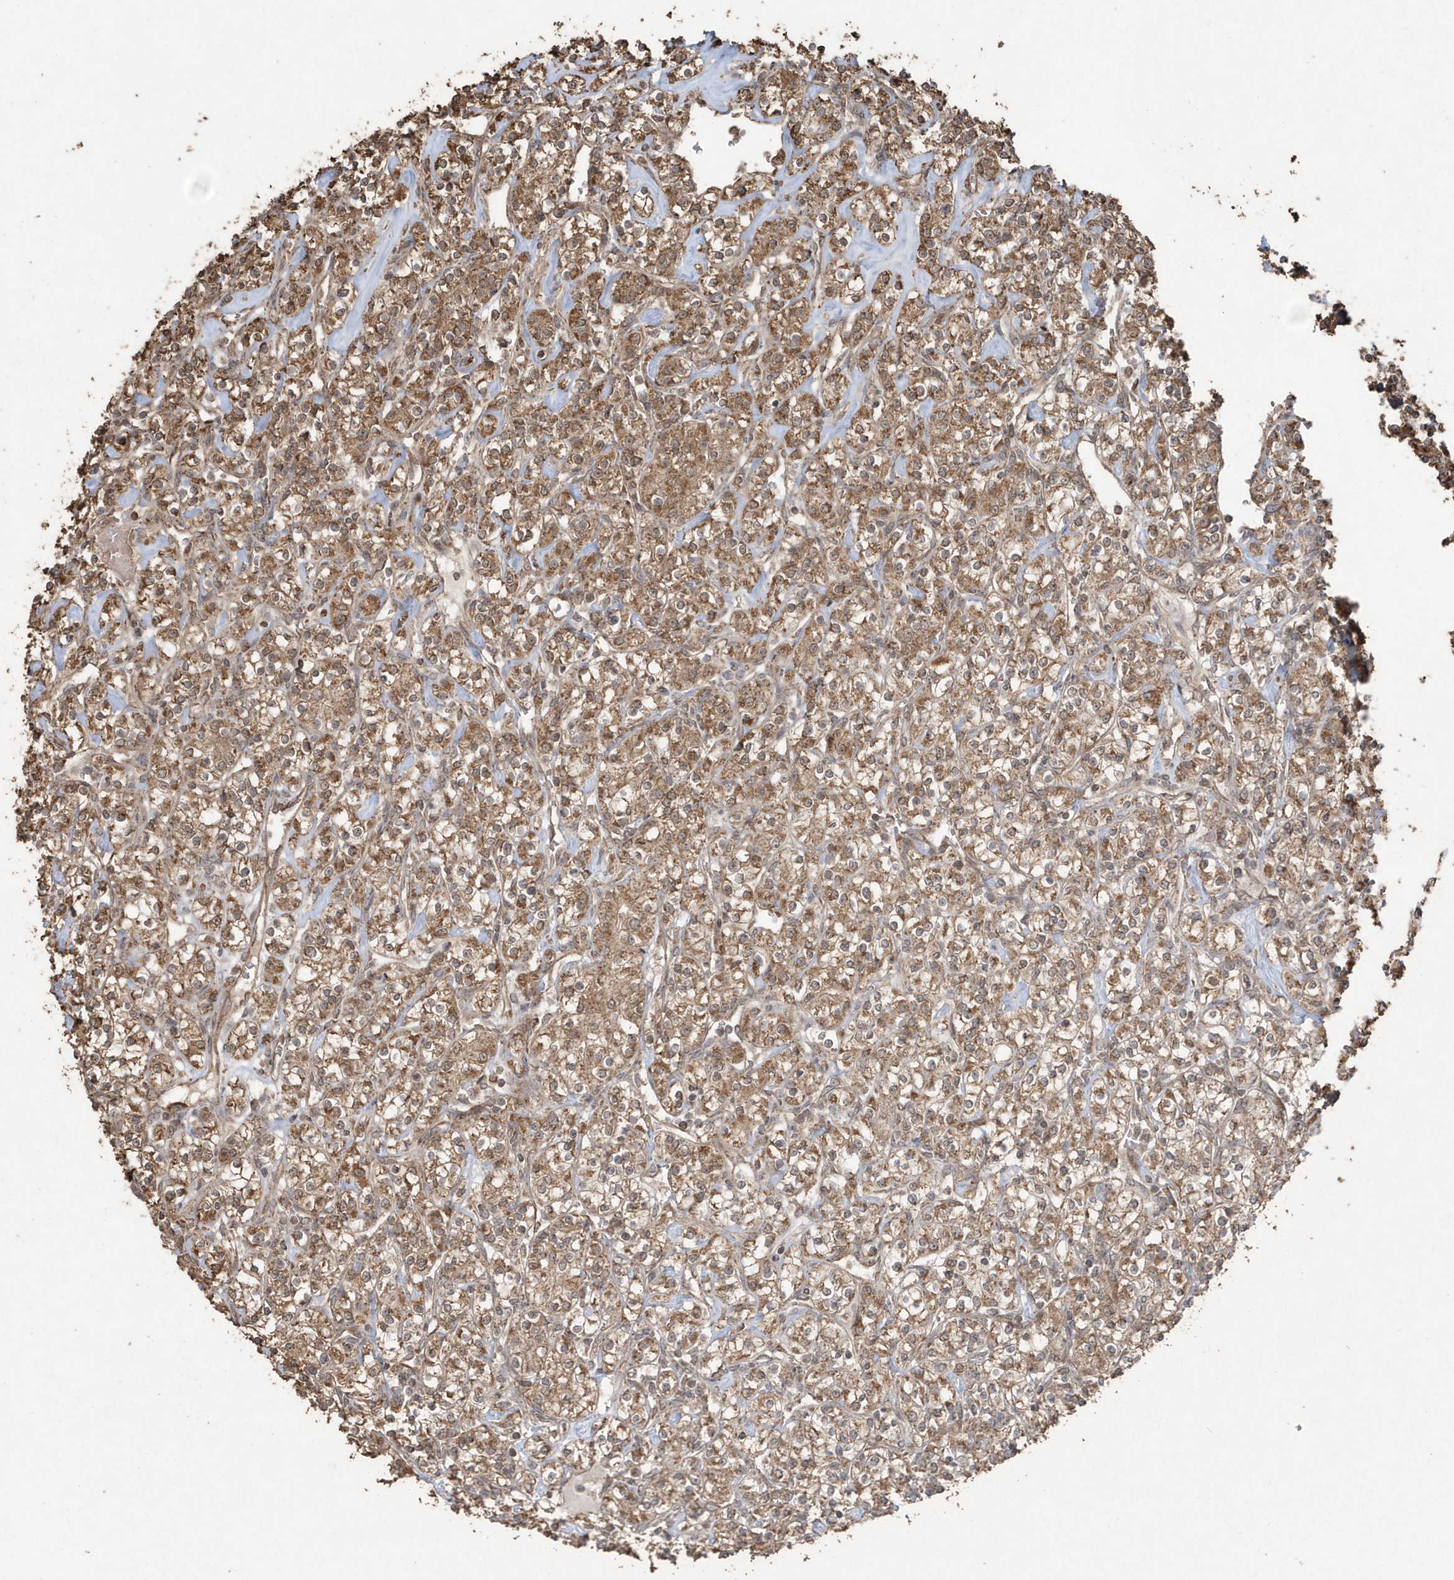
{"staining": {"intensity": "moderate", "quantity": ">75%", "location": "cytoplasmic/membranous"}, "tissue": "renal cancer", "cell_type": "Tumor cells", "image_type": "cancer", "snomed": [{"axis": "morphology", "description": "Adenocarcinoma, NOS"}, {"axis": "topography", "description": "Kidney"}], "caption": "Adenocarcinoma (renal) was stained to show a protein in brown. There is medium levels of moderate cytoplasmic/membranous staining in about >75% of tumor cells. The protein is stained brown, and the nuclei are stained in blue (DAB (3,3'-diaminobenzidine) IHC with brightfield microscopy, high magnification).", "gene": "PAXBP1", "patient": {"sex": "male", "age": 77}}